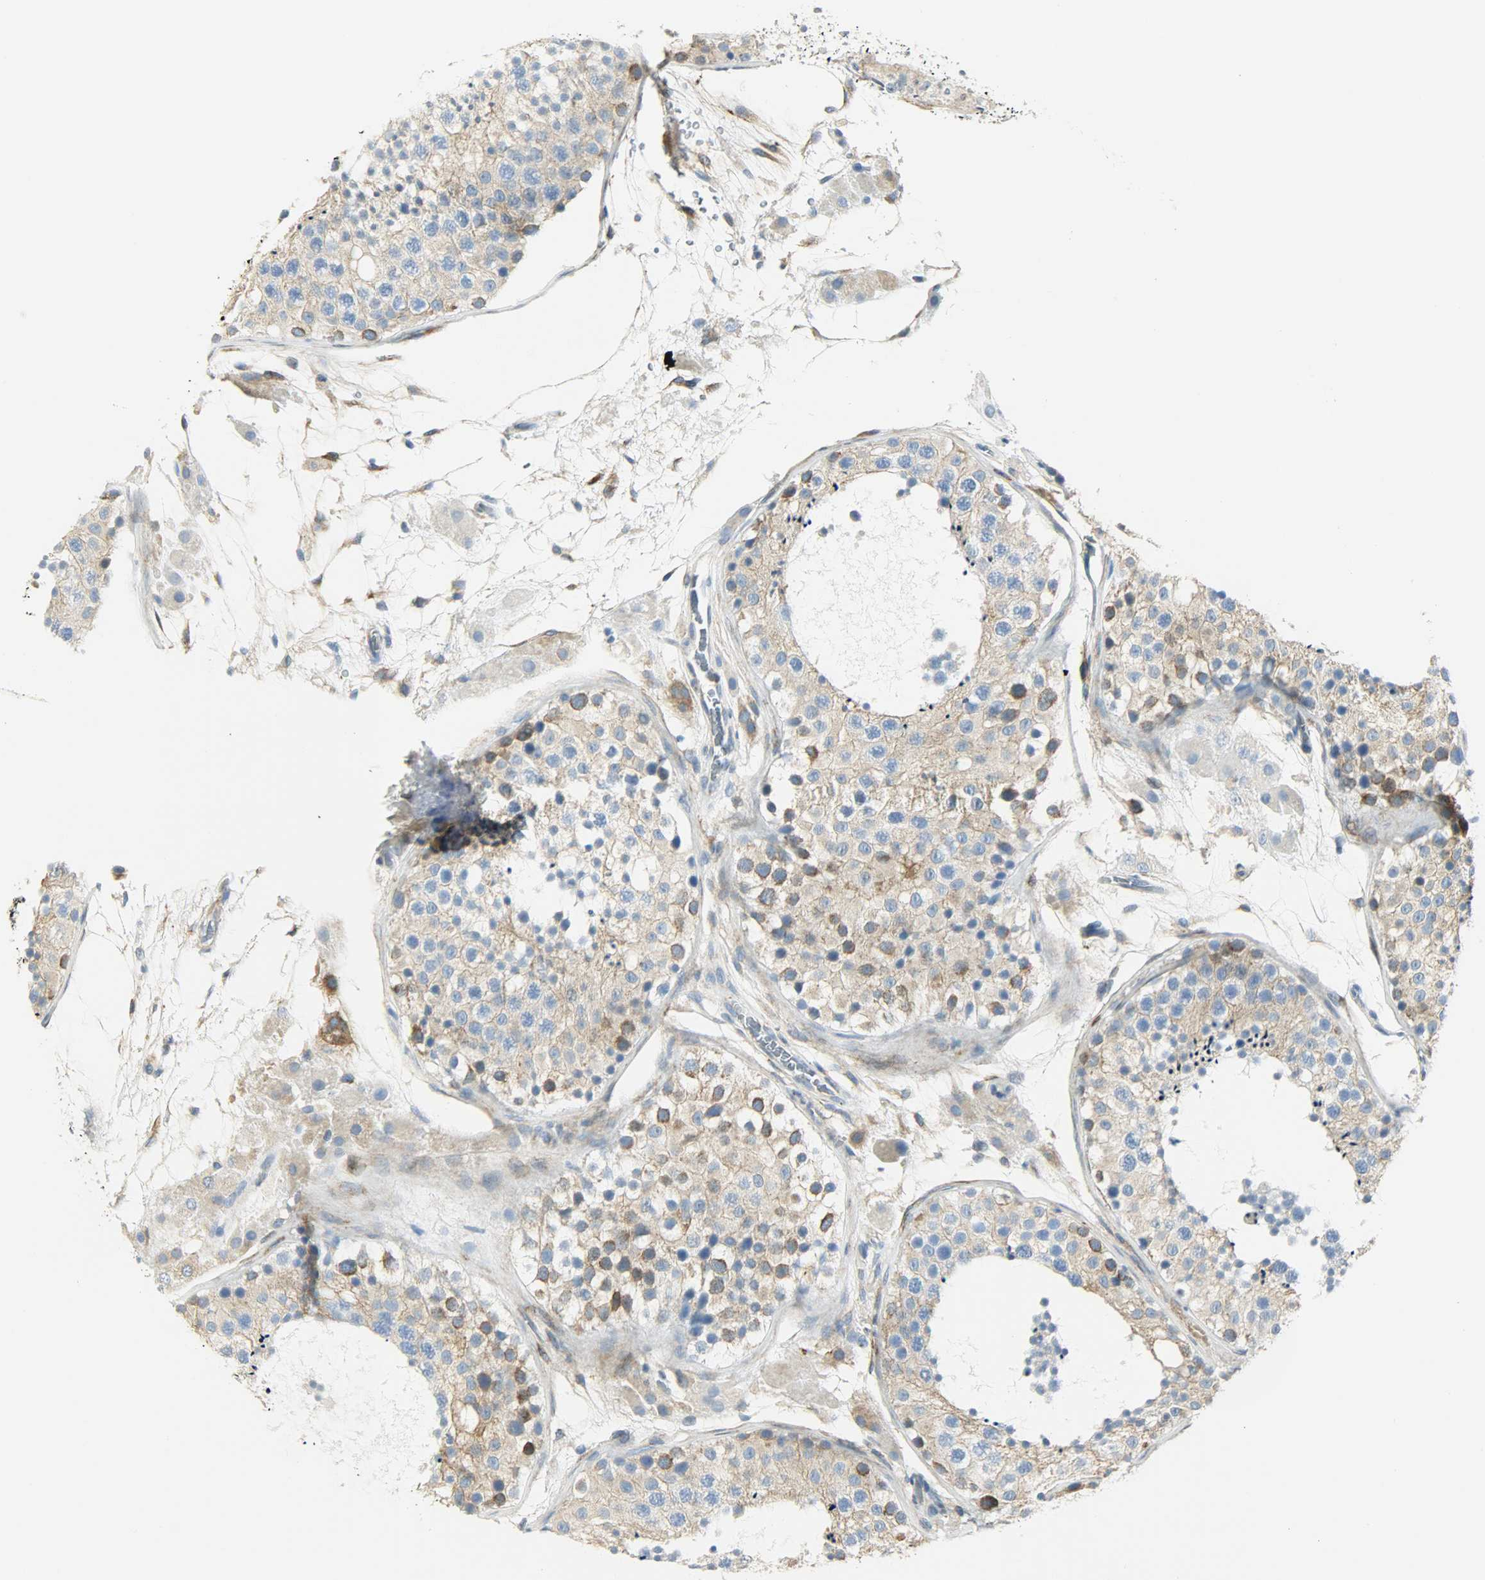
{"staining": {"intensity": "moderate", "quantity": ">75%", "location": "cytoplasmic/membranous"}, "tissue": "testis", "cell_type": "Cells in seminiferous ducts", "image_type": "normal", "snomed": [{"axis": "morphology", "description": "Normal tissue, NOS"}, {"axis": "topography", "description": "Testis"}], "caption": "Immunohistochemistry (IHC) histopathology image of unremarkable testis: human testis stained using immunohistochemistry exhibits medium levels of moderate protein expression localized specifically in the cytoplasmic/membranous of cells in seminiferous ducts, appearing as a cytoplasmic/membranous brown color.", "gene": "PKD2", "patient": {"sex": "male", "age": 26}}